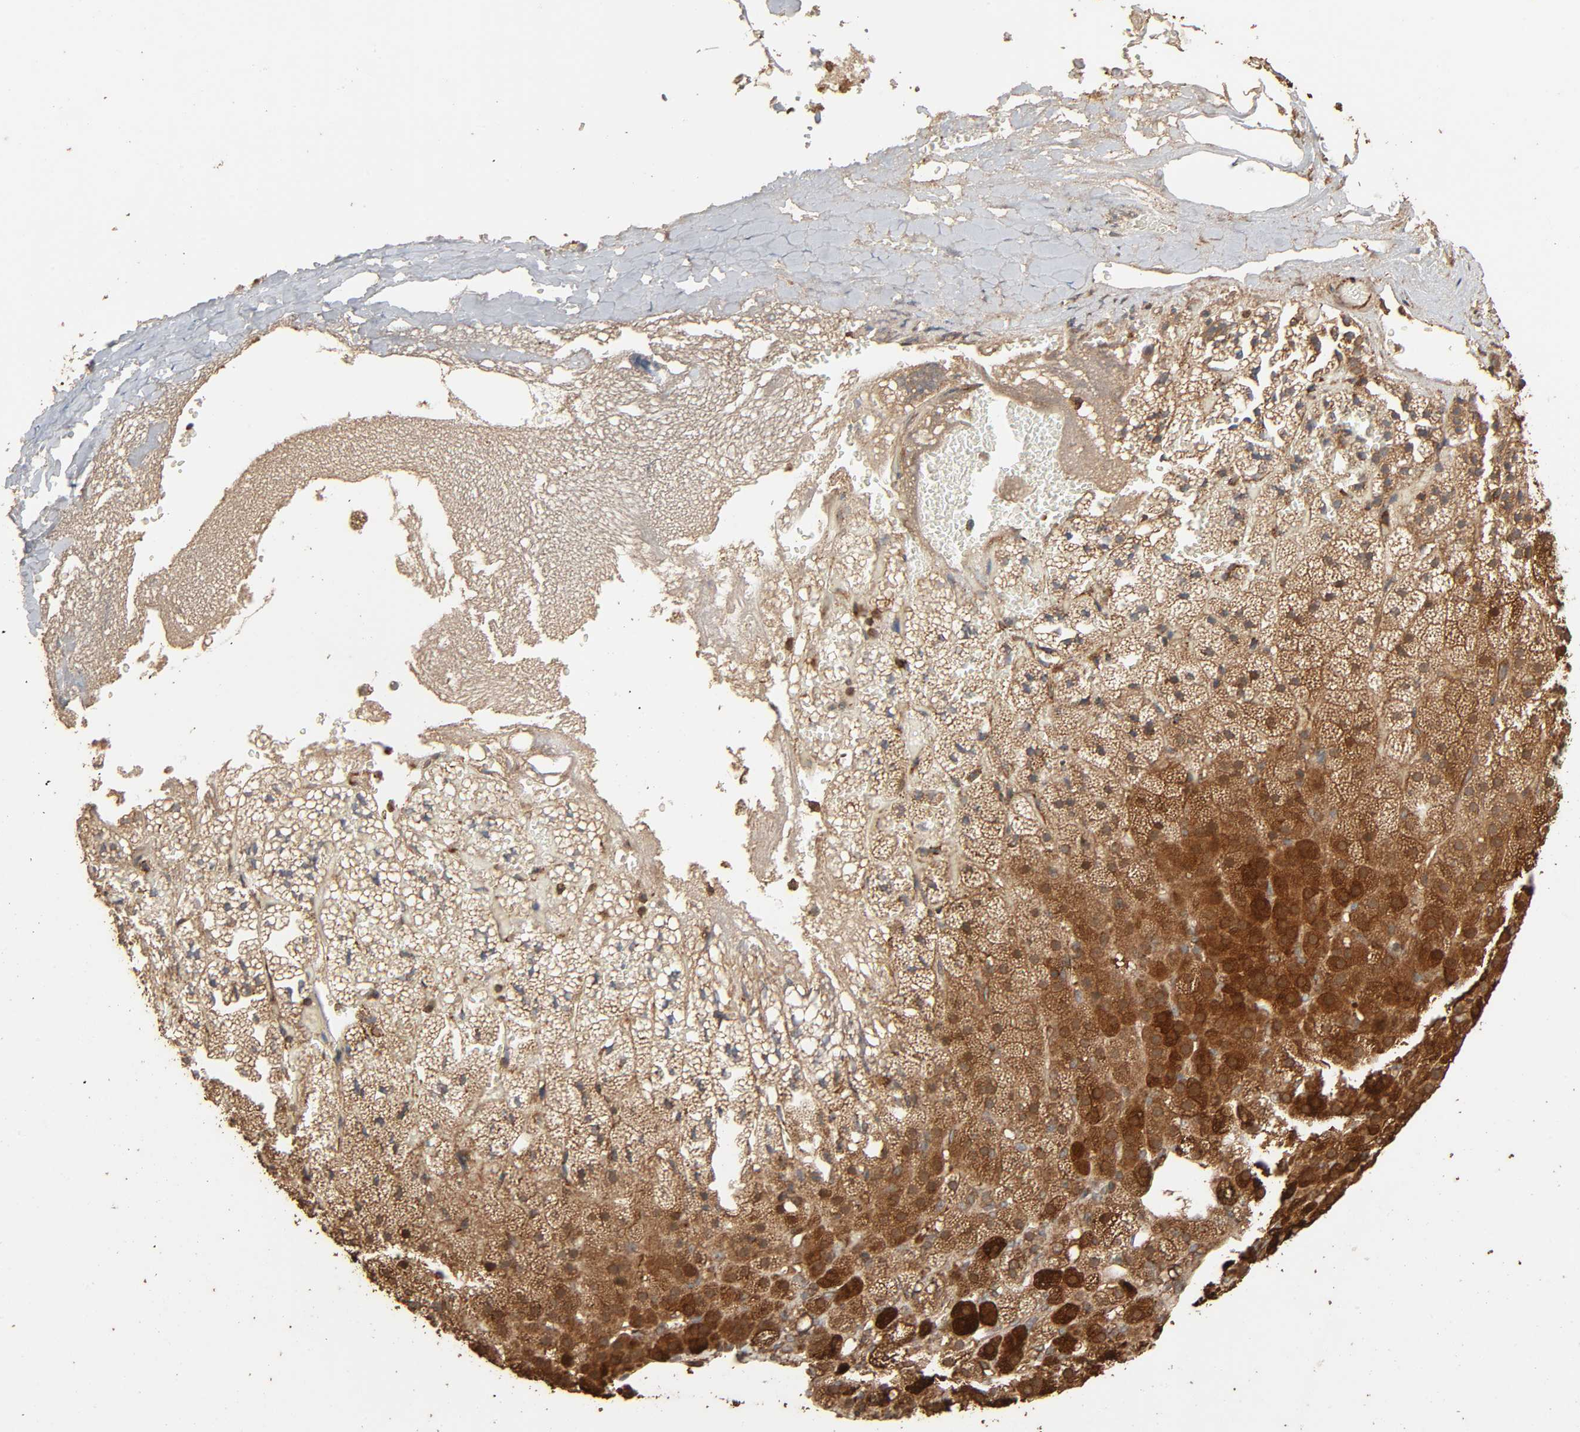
{"staining": {"intensity": "moderate", "quantity": ">75%", "location": "cytoplasmic/membranous"}, "tissue": "adrenal gland", "cell_type": "Glandular cells", "image_type": "normal", "snomed": [{"axis": "morphology", "description": "Normal tissue, NOS"}, {"axis": "topography", "description": "Adrenal gland"}], "caption": "The histopathology image exhibits staining of normal adrenal gland, revealing moderate cytoplasmic/membranous protein expression (brown color) within glandular cells.", "gene": "RPS6KA6", "patient": {"sex": "male", "age": 35}}